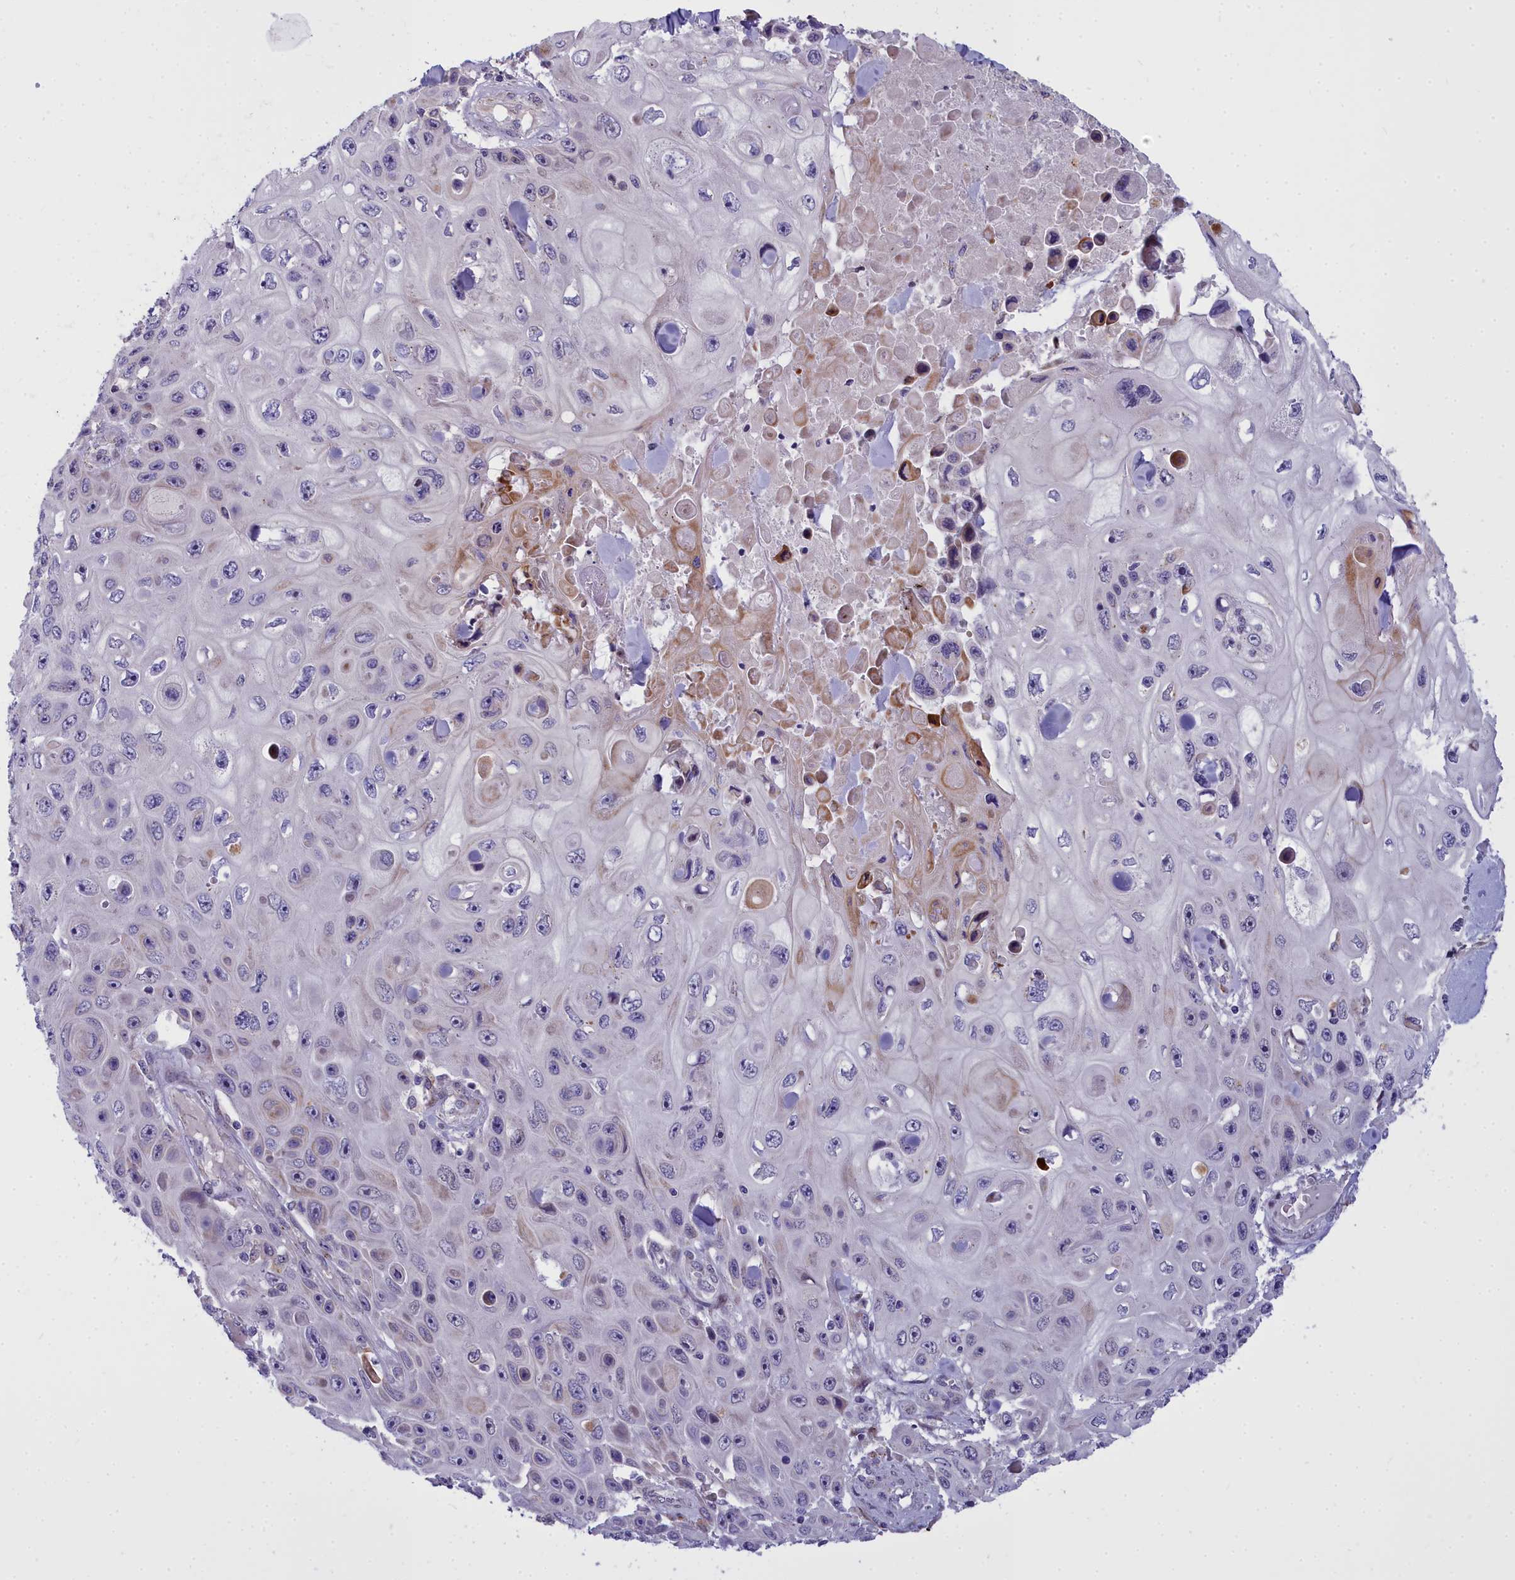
{"staining": {"intensity": "negative", "quantity": "none", "location": "none"}, "tissue": "skin cancer", "cell_type": "Tumor cells", "image_type": "cancer", "snomed": [{"axis": "morphology", "description": "Squamous cell carcinoma, NOS"}, {"axis": "topography", "description": "Skin"}], "caption": "Histopathology image shows no significant protein staining in tumor cells of skin cancer (squamous cell carcinoma). (DAB (3,3'-diaminobenzidine) immunohistochemistry with hematoxylin counter stain).", "gene": "WDPCP", "patient": {"sex": "male", "age": 82}}